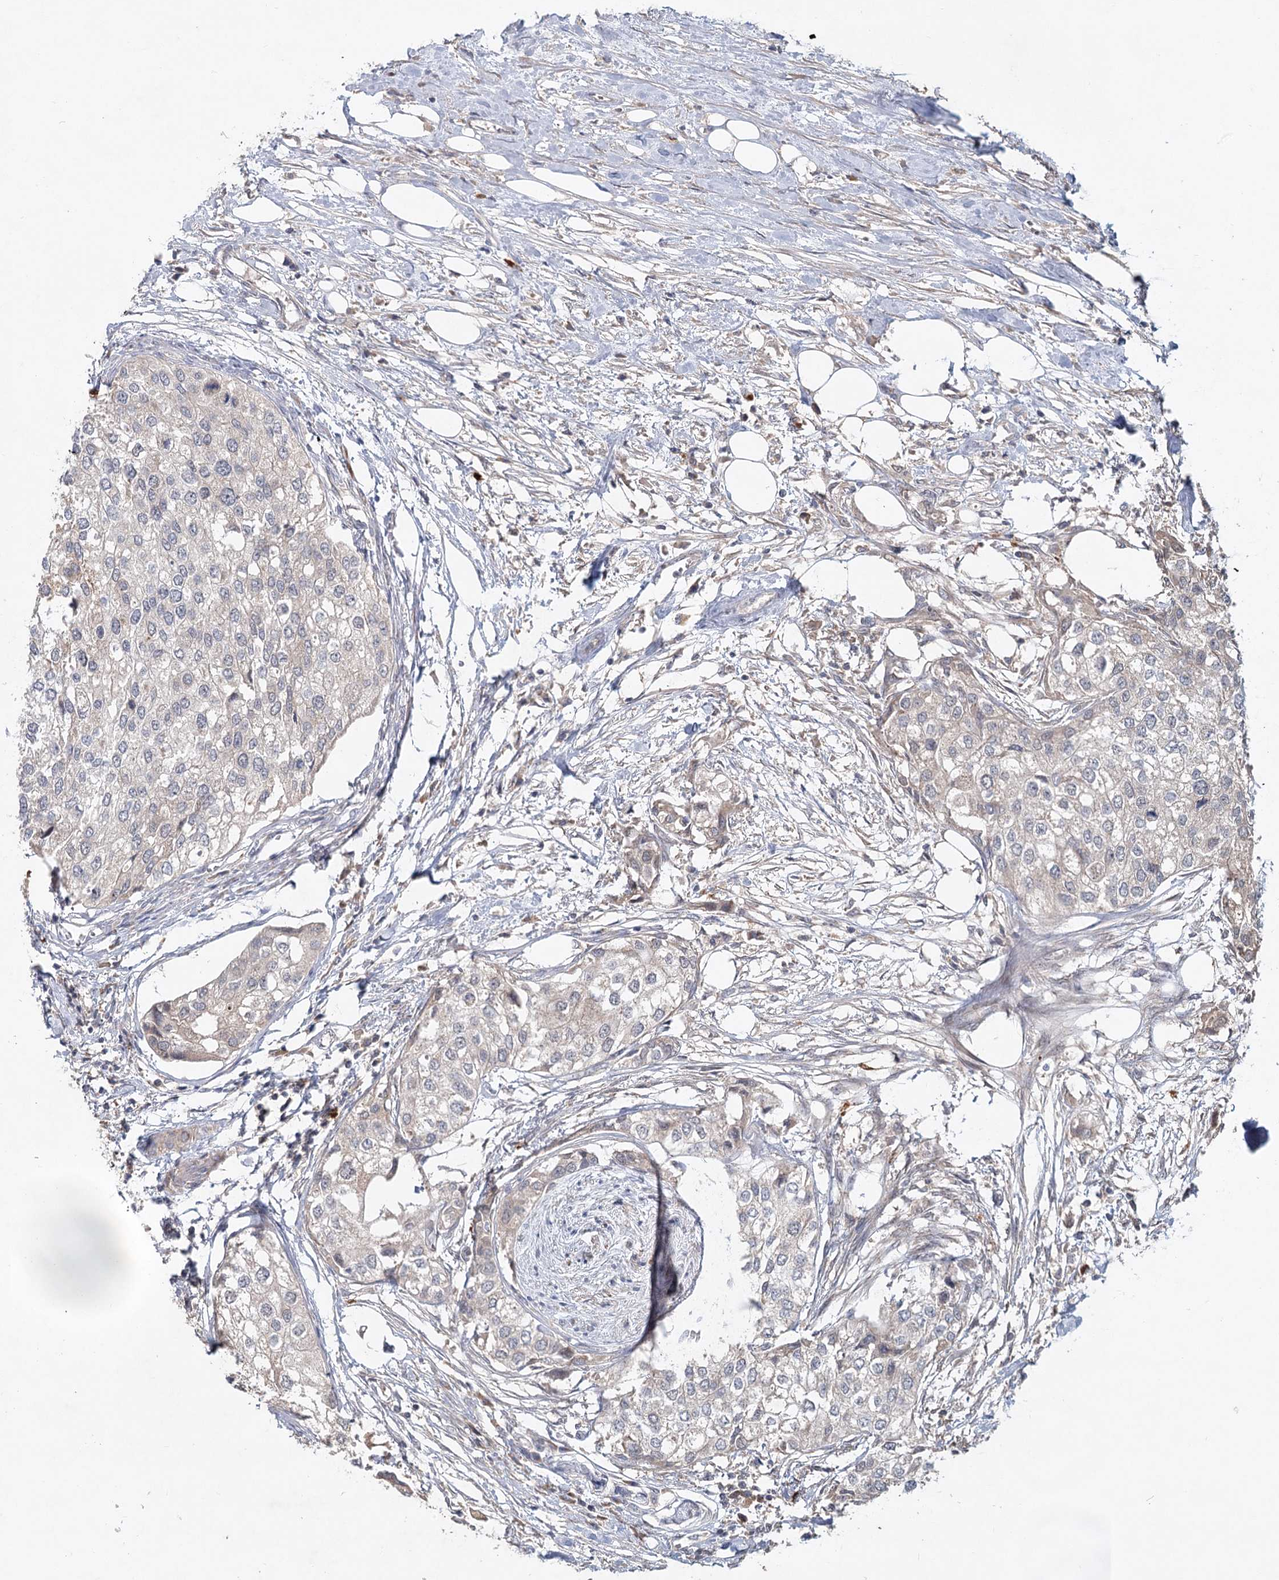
{"staining": {"intensity": "negative", "quantity": "none", "location": "none"}, "tissue": "urothelial cancer", "cell_type": "Tumor cells", "image_type": "cancer", "snomed": [{"axis": "morphology", "description": "Urothelial carcinoma, High grade"}, {"axis": "topography", "description": "Urinary bladder"}], "caption": "Tumor cells are negative for brown protein staining in urothelial cancer. (DAB immunohistochemistry (IHC), high magnification).", "gene": "AP3B1", "patient": {"sex": "male", "age": 64}}